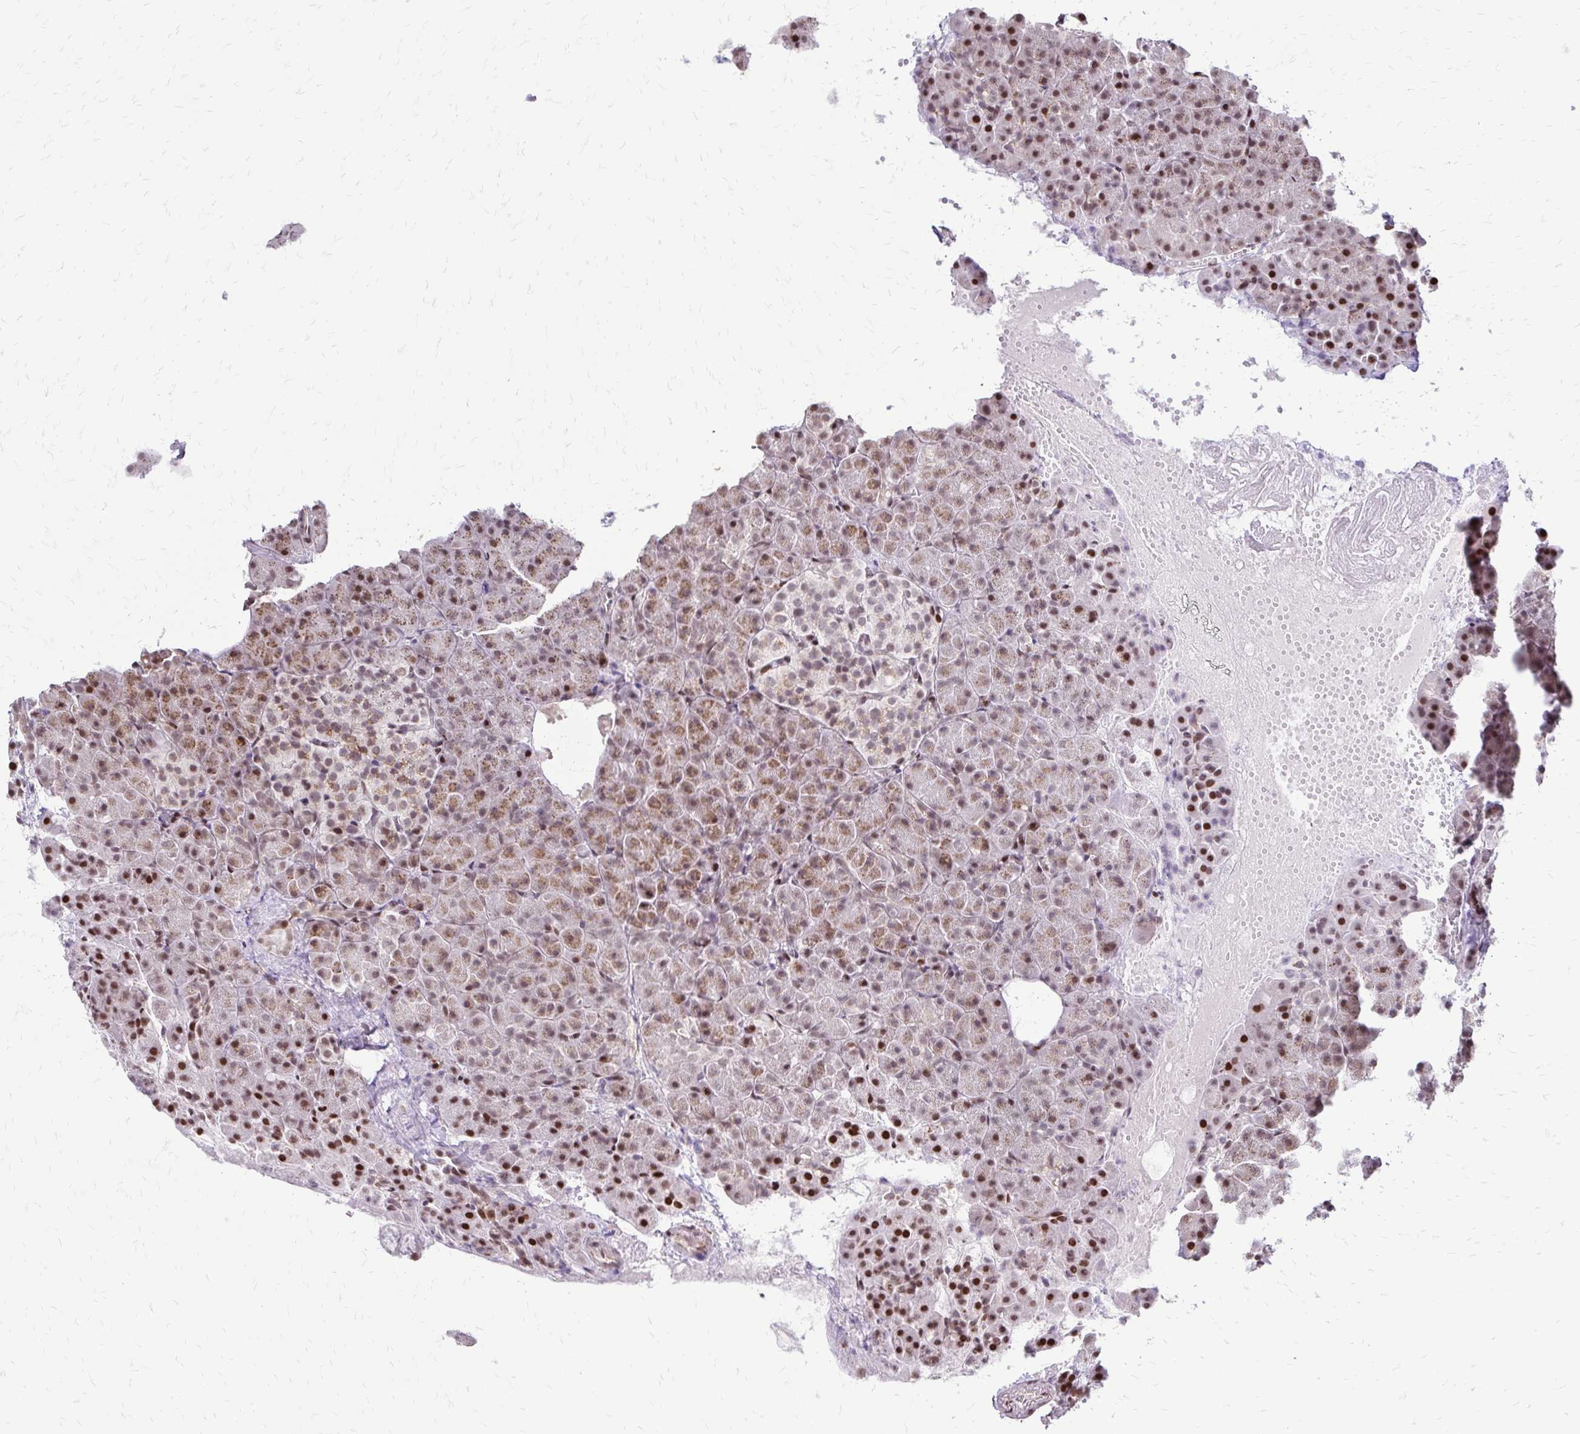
{"staining": {"intensity": "moderate", "quantity": "25%-75%", "location": "cytoplasmic/membranous,nuclear"}, "tissue": "pancreas", "cell_type": "Exocrine glandular cells", "image_type": "normal", "snomed": [{"axis": "morphology", "description": "Normal tissue, NOS"}, {"axis": "topography", "description": "Pancreas"}], "caption": "Brown immunohistochemical staining in benign pancreas displays moderate cytoplasmic/membranous,nuclear expression in about 25%-75% of exocrine glandular cells. (Stains: DAB in brown, nuclei in blue, Microscopy: brightfield microscopy at high magnification).", "gene": "TOB1", "patient": {"sex": "female", "age": 74}}